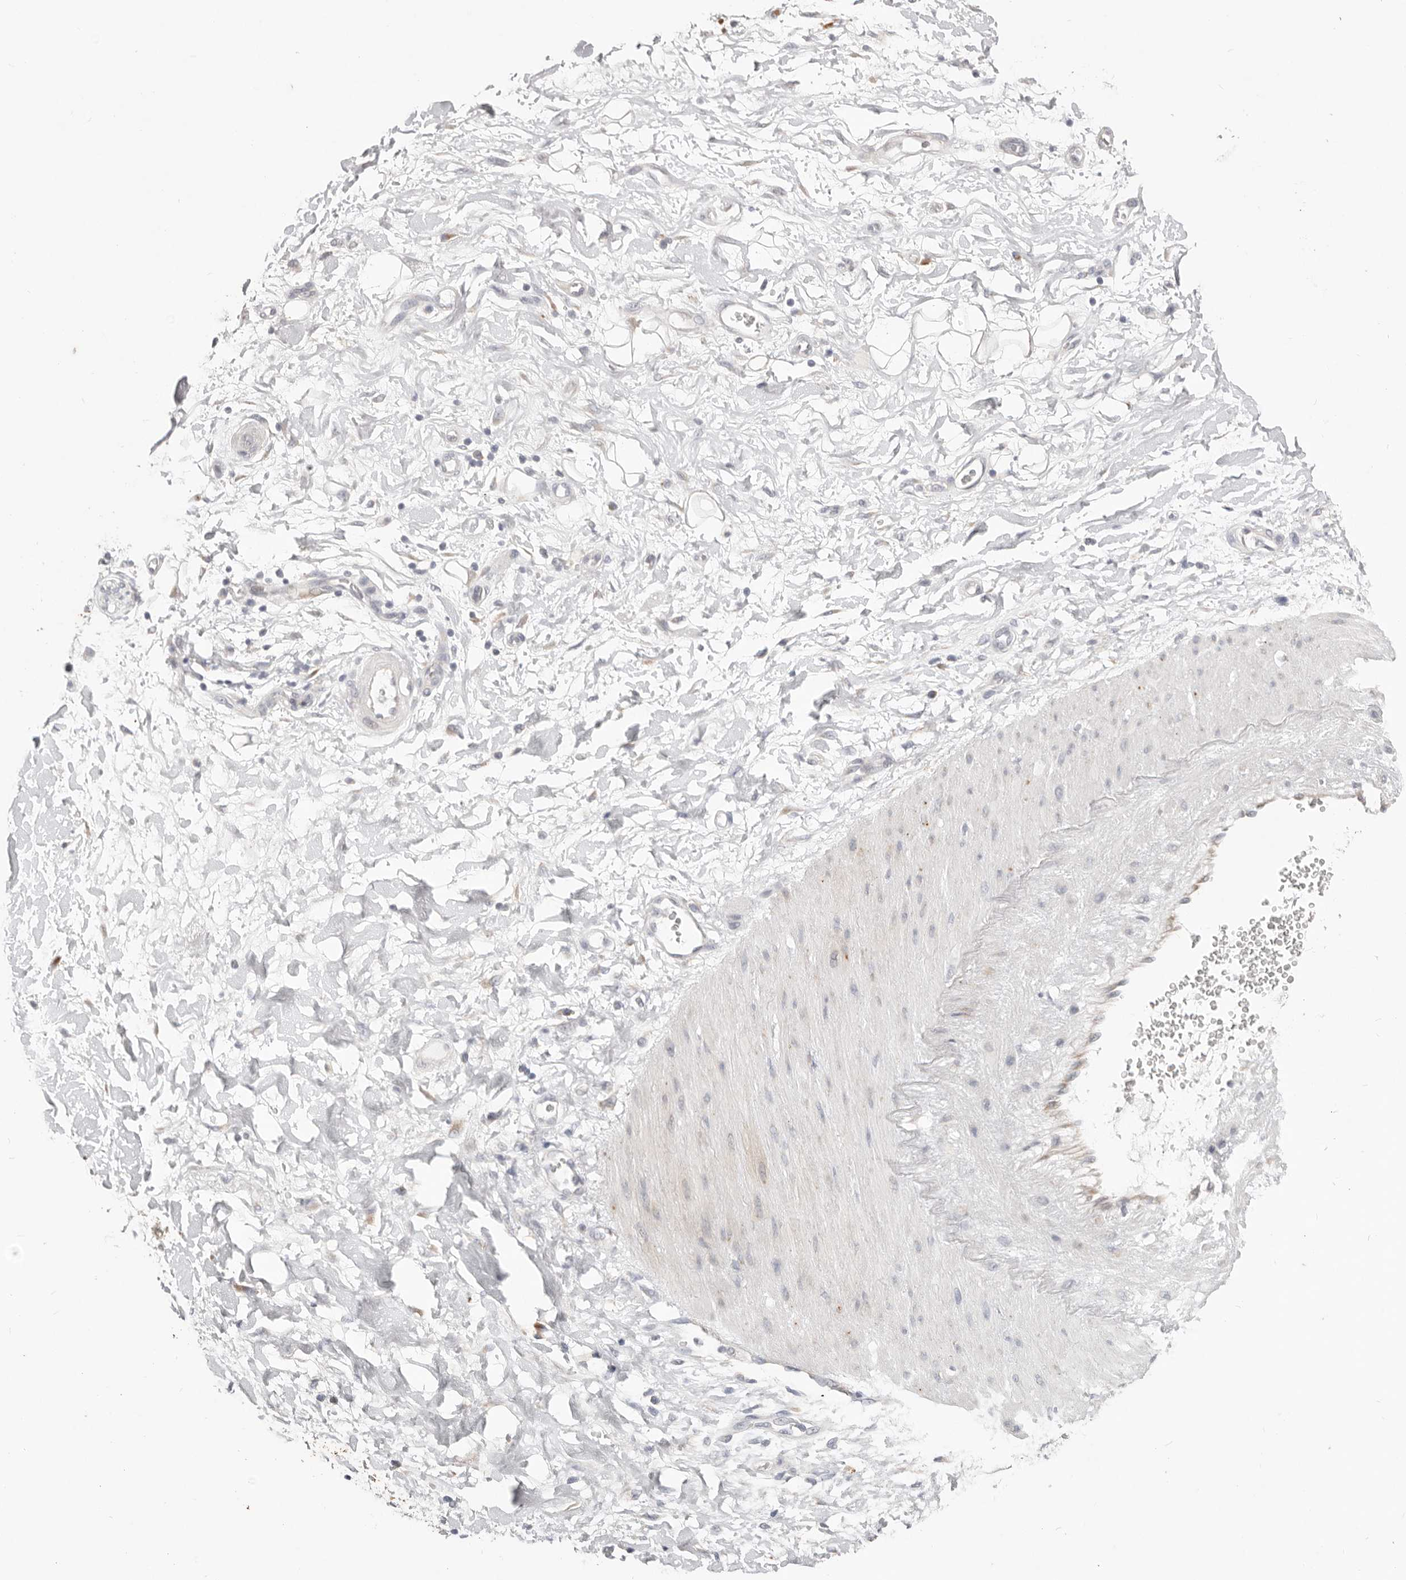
{"staining": {"intensity": "negative", "quantity": "none", "location": "none"}, "tissue": "adipose tissue", "cell_type": "Adipocytes", "image_type": "normal", "snomed": [{"axis": "morphology", "description": "Normal tissue, NOS"}, {"axis": "morphology", "description": "Adenocarcinoma, NOS"}, {"axis": "topography", "description": "Pancreas"}, {"axis": "topography", "description": "Peripheral nerve tissue"}], "caption": "This is an IHC photomicrograph of unremarkable human adipose tissue. There is no positivity in adipocytes.", "gene": "WDR77", "patient": {"sex": "male", "age": 59}}